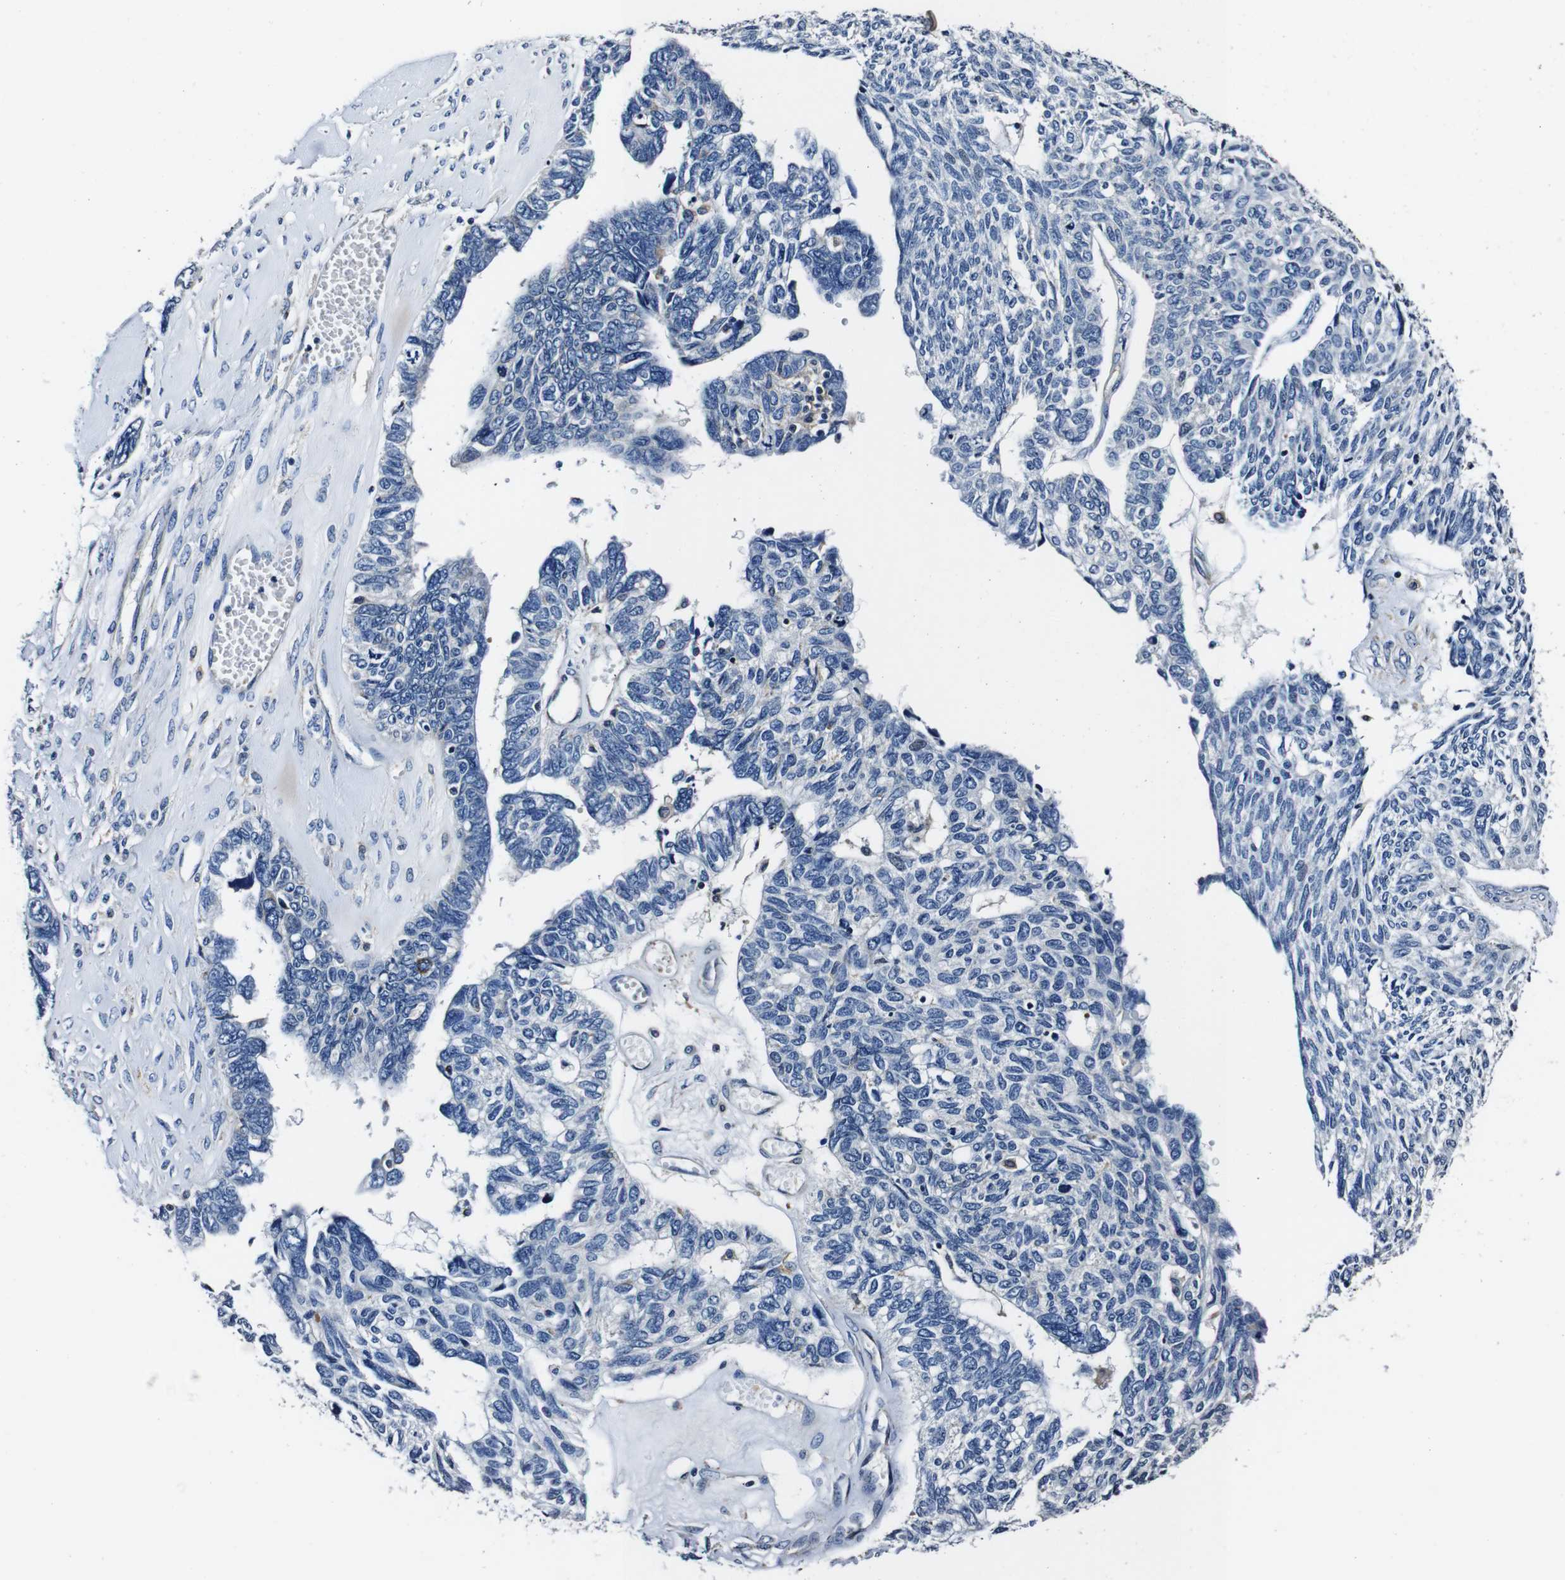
{"staining": {"intensity": "negative", "quantity": "none", "location": "none"}, "tissue": "ovarian cancer", "cell_type": "Tumor cells", "image_type": "cancer", "snomed": [{"axis": "morphology", "description": "Cystadenocarcinoma, serous, NOS"}, {"axis": "topography", "description": "Ovary"}], "caption": "Tumor cells show no significant protein expression in ovarian cancer (serous cystadenocarcinoma).", "gene": "HK1", "patient": {"sex": "female", "age": 79}}